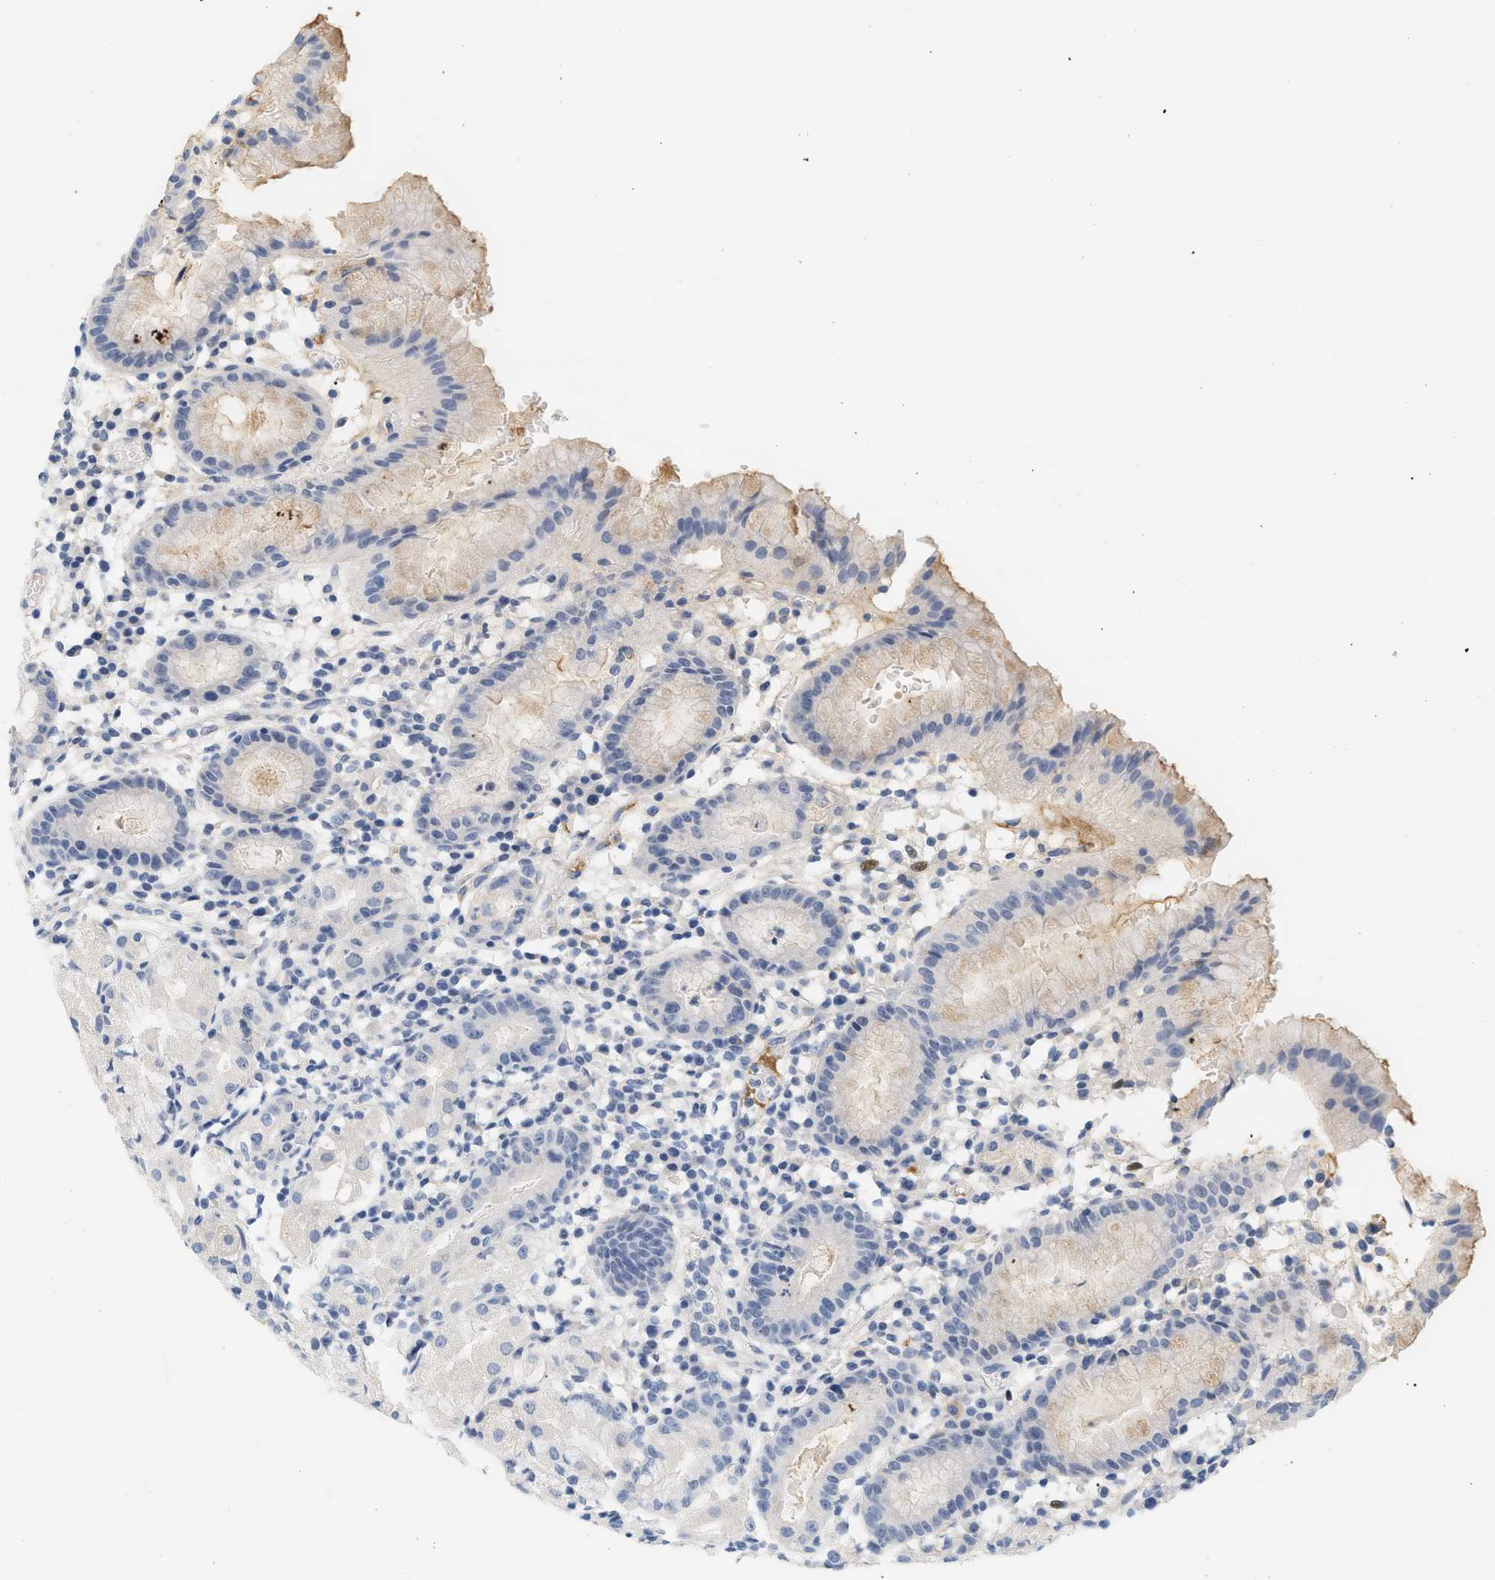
{"staining": {"intensity": "weak", "quantity": "<25%", "location": "cytoplasmic/membranous"}, "tissue": "stomach", "cell_type": "Glandular cells", "image_type": "normal", "snomed": [{"axis": "morphology", "description": "Normal tissue, NOS"}, {"axis": "topography", "description": "Stomach"}, {"axis": "topography", "description": "Stomach, lower"}], "caption": "Stomach stained for a protein using immunohistochemistry displays no expression glandular cells.", "gene": "CFH", "patient": {"sex": "female", "age": 75}}